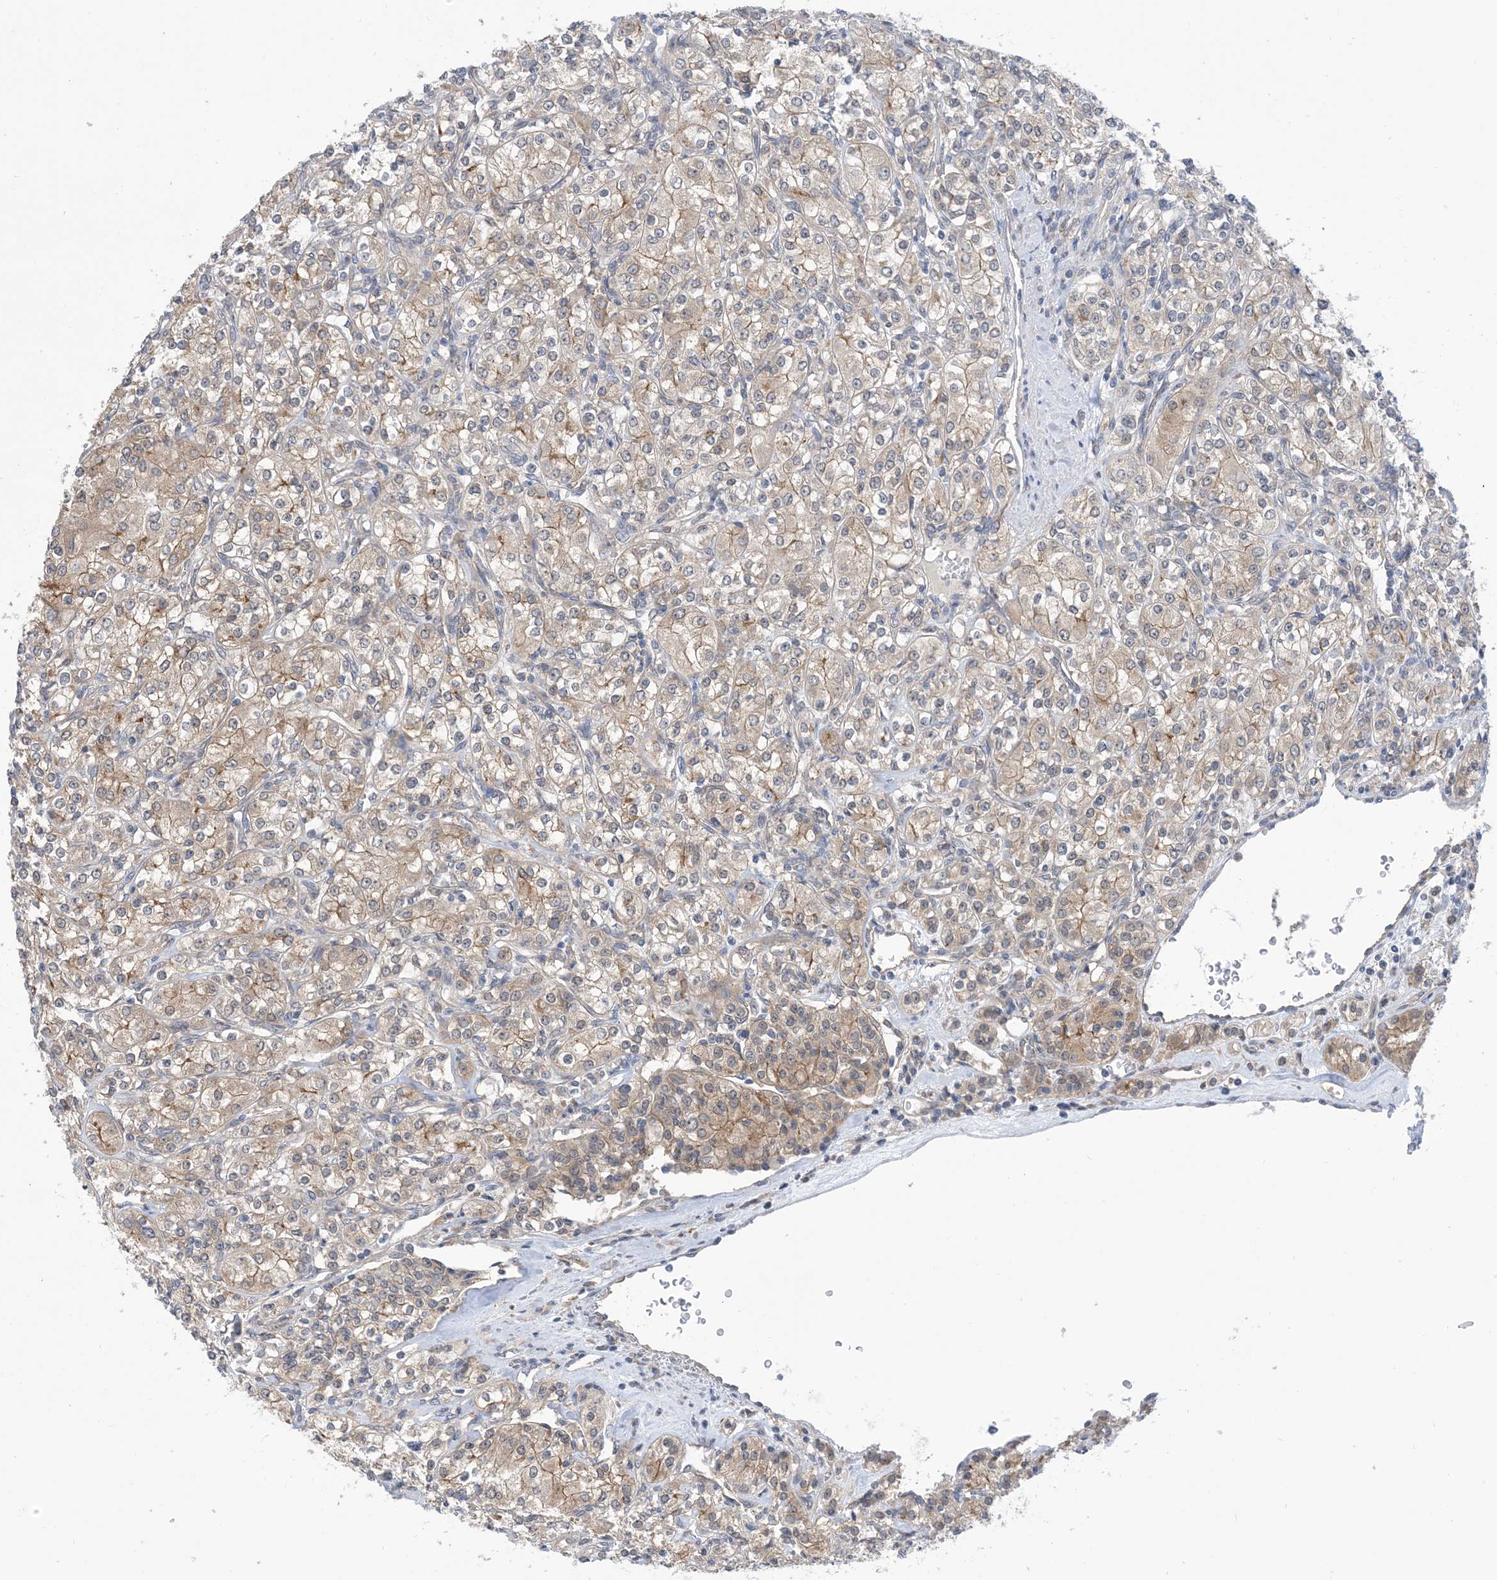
{"staining": {"intensity": "weak", "quantity": ">75%", "location": "cytoplasmic/membranous"}, "tissue": "renal cancer", "cell_type": "Tumor cells", "image_type": "cancer", "snomed": [{"axis": "morphology", "description": "Adenocarcinoma, NOS"}, {"axis": "topography", "description": "Kidney"}], "caption": "About >75% of tumor cells in human renal cancer demonstrate weak cytoplasmic/membranous protein positivity as visualized by brown immunohistochemical staining.", "gene": "EHBP1", "patient": {"sex": "male", "age": 77}}